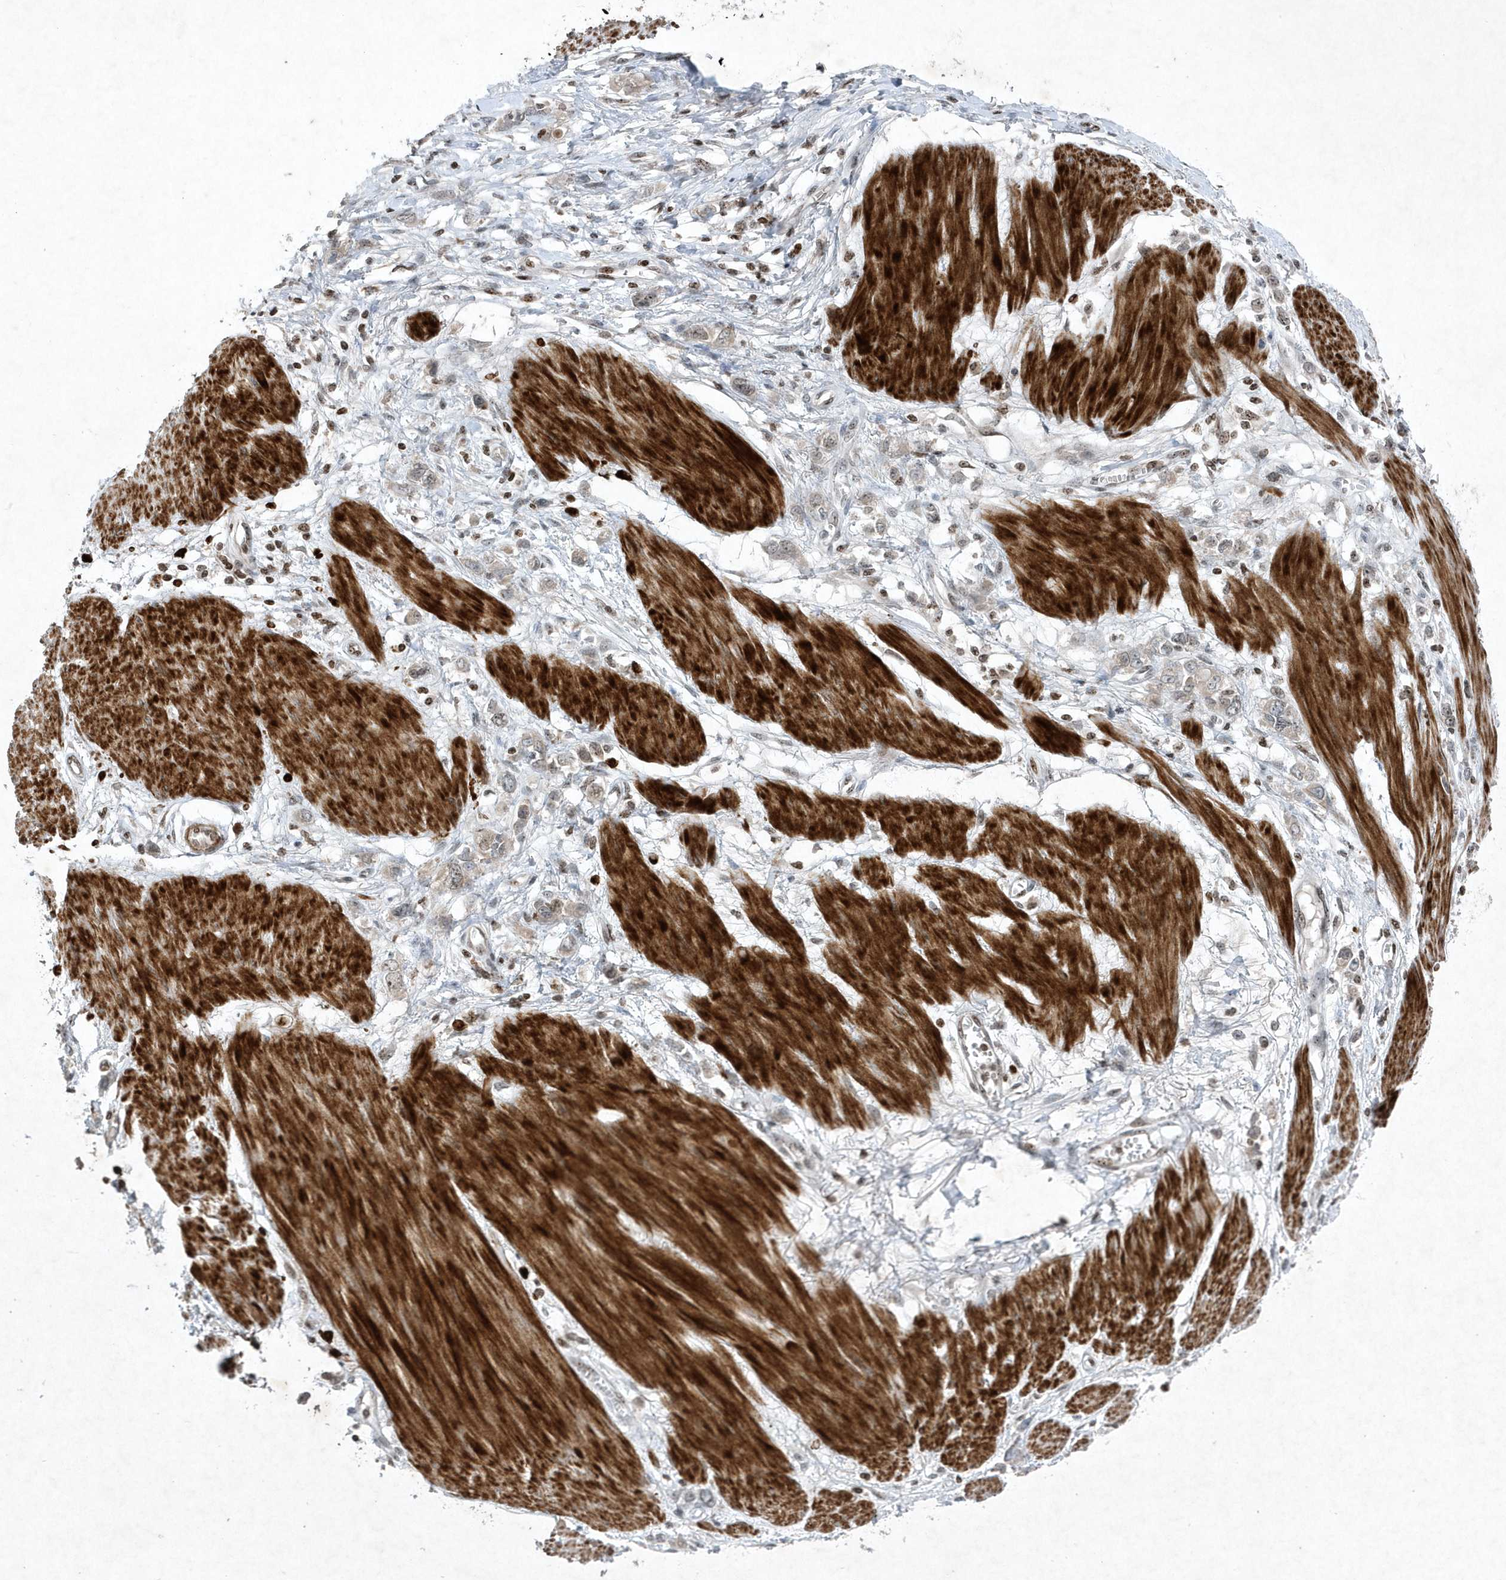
{"staining": {"intensity": "negative", "quantity": "none", "location": "none"}, "tissue": "stomach cancer", "cell_type": "Tumor cells", "image_type": "cancer", "snomed": [{"axis": "morphology", "description": "Adenocarcinoma, NOS"}, {"axis": "topography", "description": "Stomach"}], "caption": "Immunohistochemistry photomicrograph of neoplastic tissue: adenocarcinoma (stomach) stained with DAB (3,3'-diaminobenzidine) reveals no significant protein positivity in tumor cells.", "gene": "QTRT2", "patient": {"sex": "female", "age": 76}}